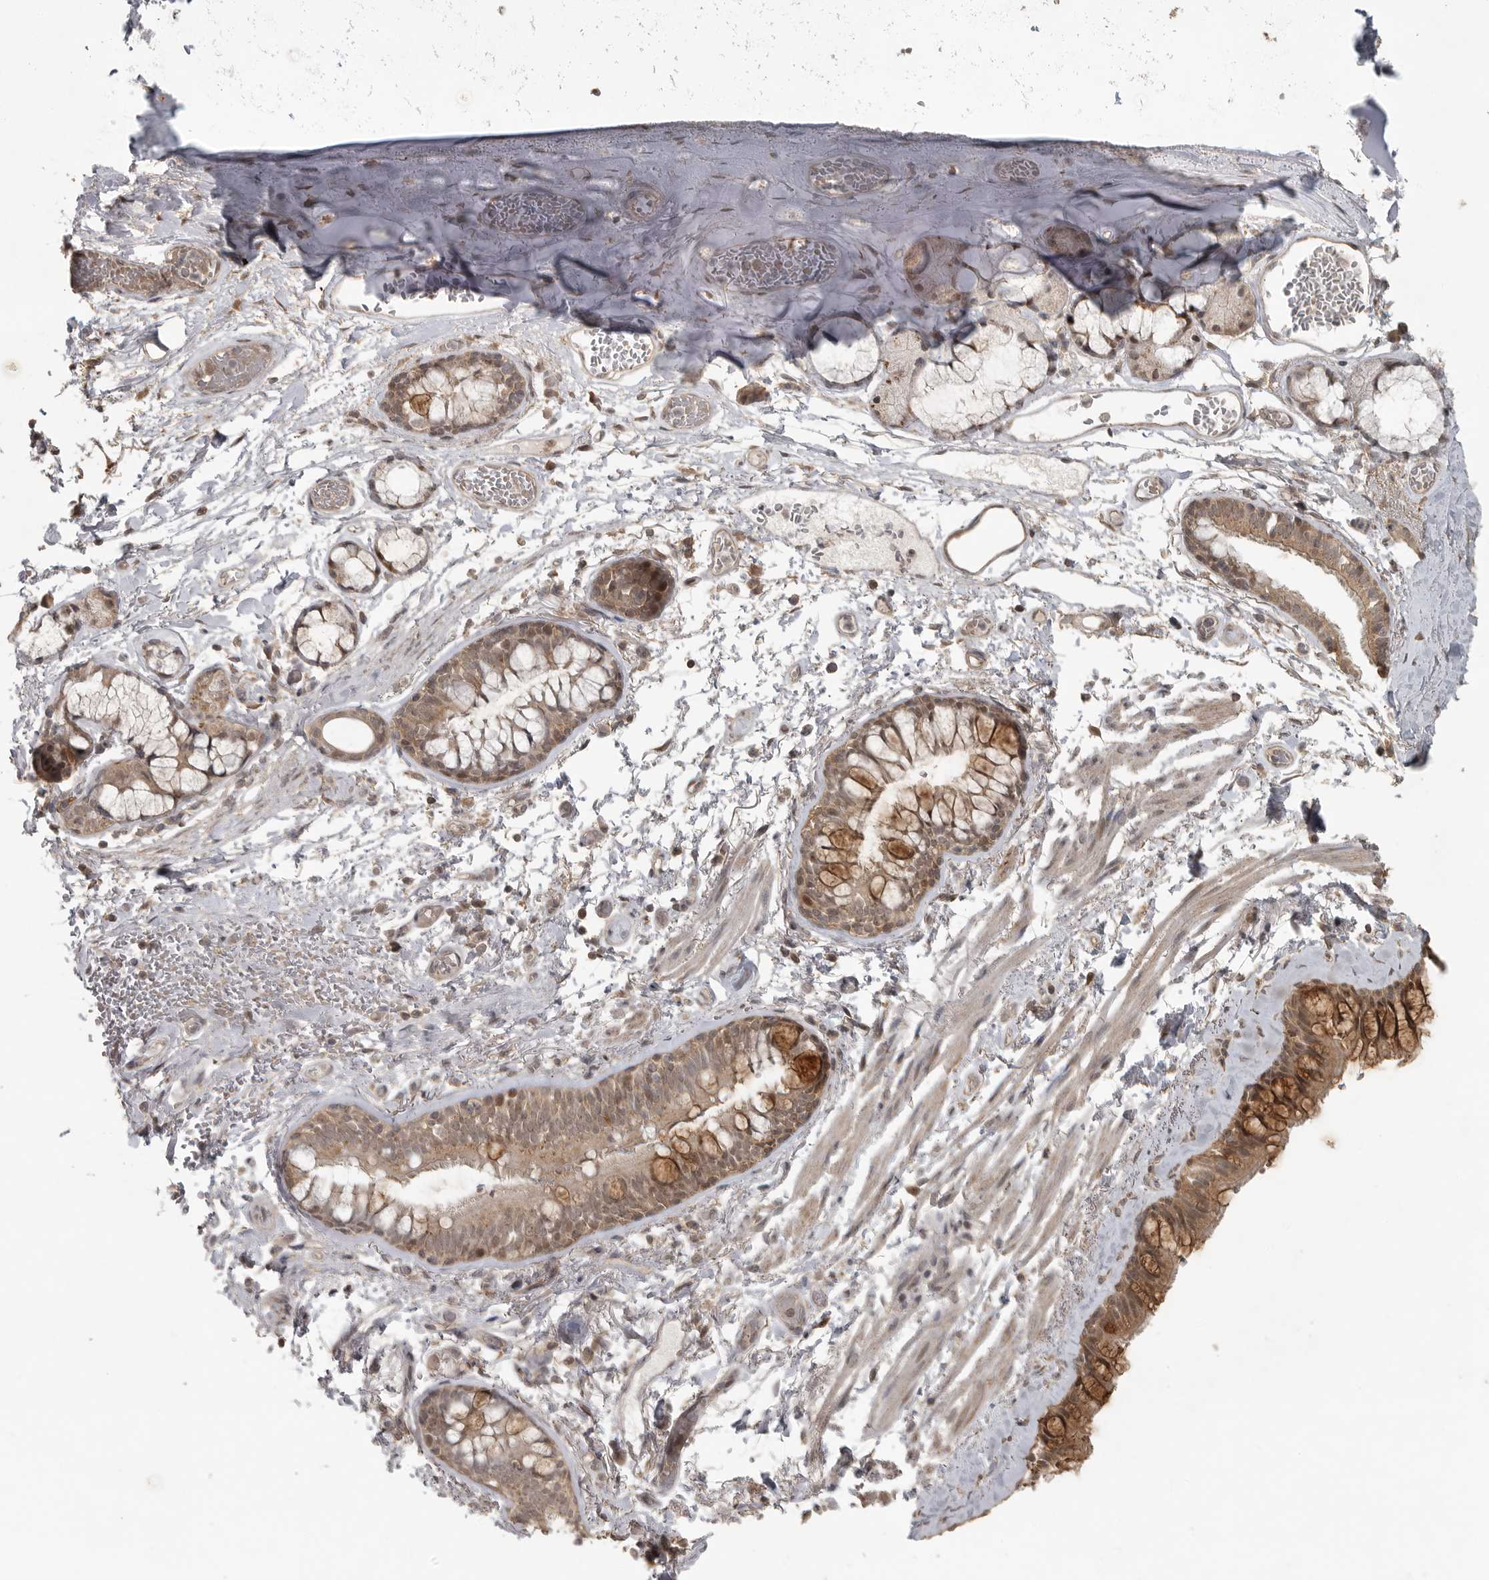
{"staining": {"intensity": "moderate", "quantity": ">75%", "location": "cytoplasmic/membranous"}, "tissue": "adipose tissue", "cell_type": "Adipocytes", "image_type": "normal", "snomed": [{"axis": "morphology", "description": "Normal tissue, NOS"}, {"axis": "topography", "description": "Cartilage tissue"}, {"axis": "topography", "description": "Bronchus"}], "caption": "A high-resolution micrograph shows IHC staining of benign adipose tissue, which displays moderate cytoplasmic/membranous positivity in approximately >75% of adipocytes. (Brightfield microscopy of DAB IHC at high magnification).", "gene": "LLGL1", "patient": {"sex": "female", "age": 73}}